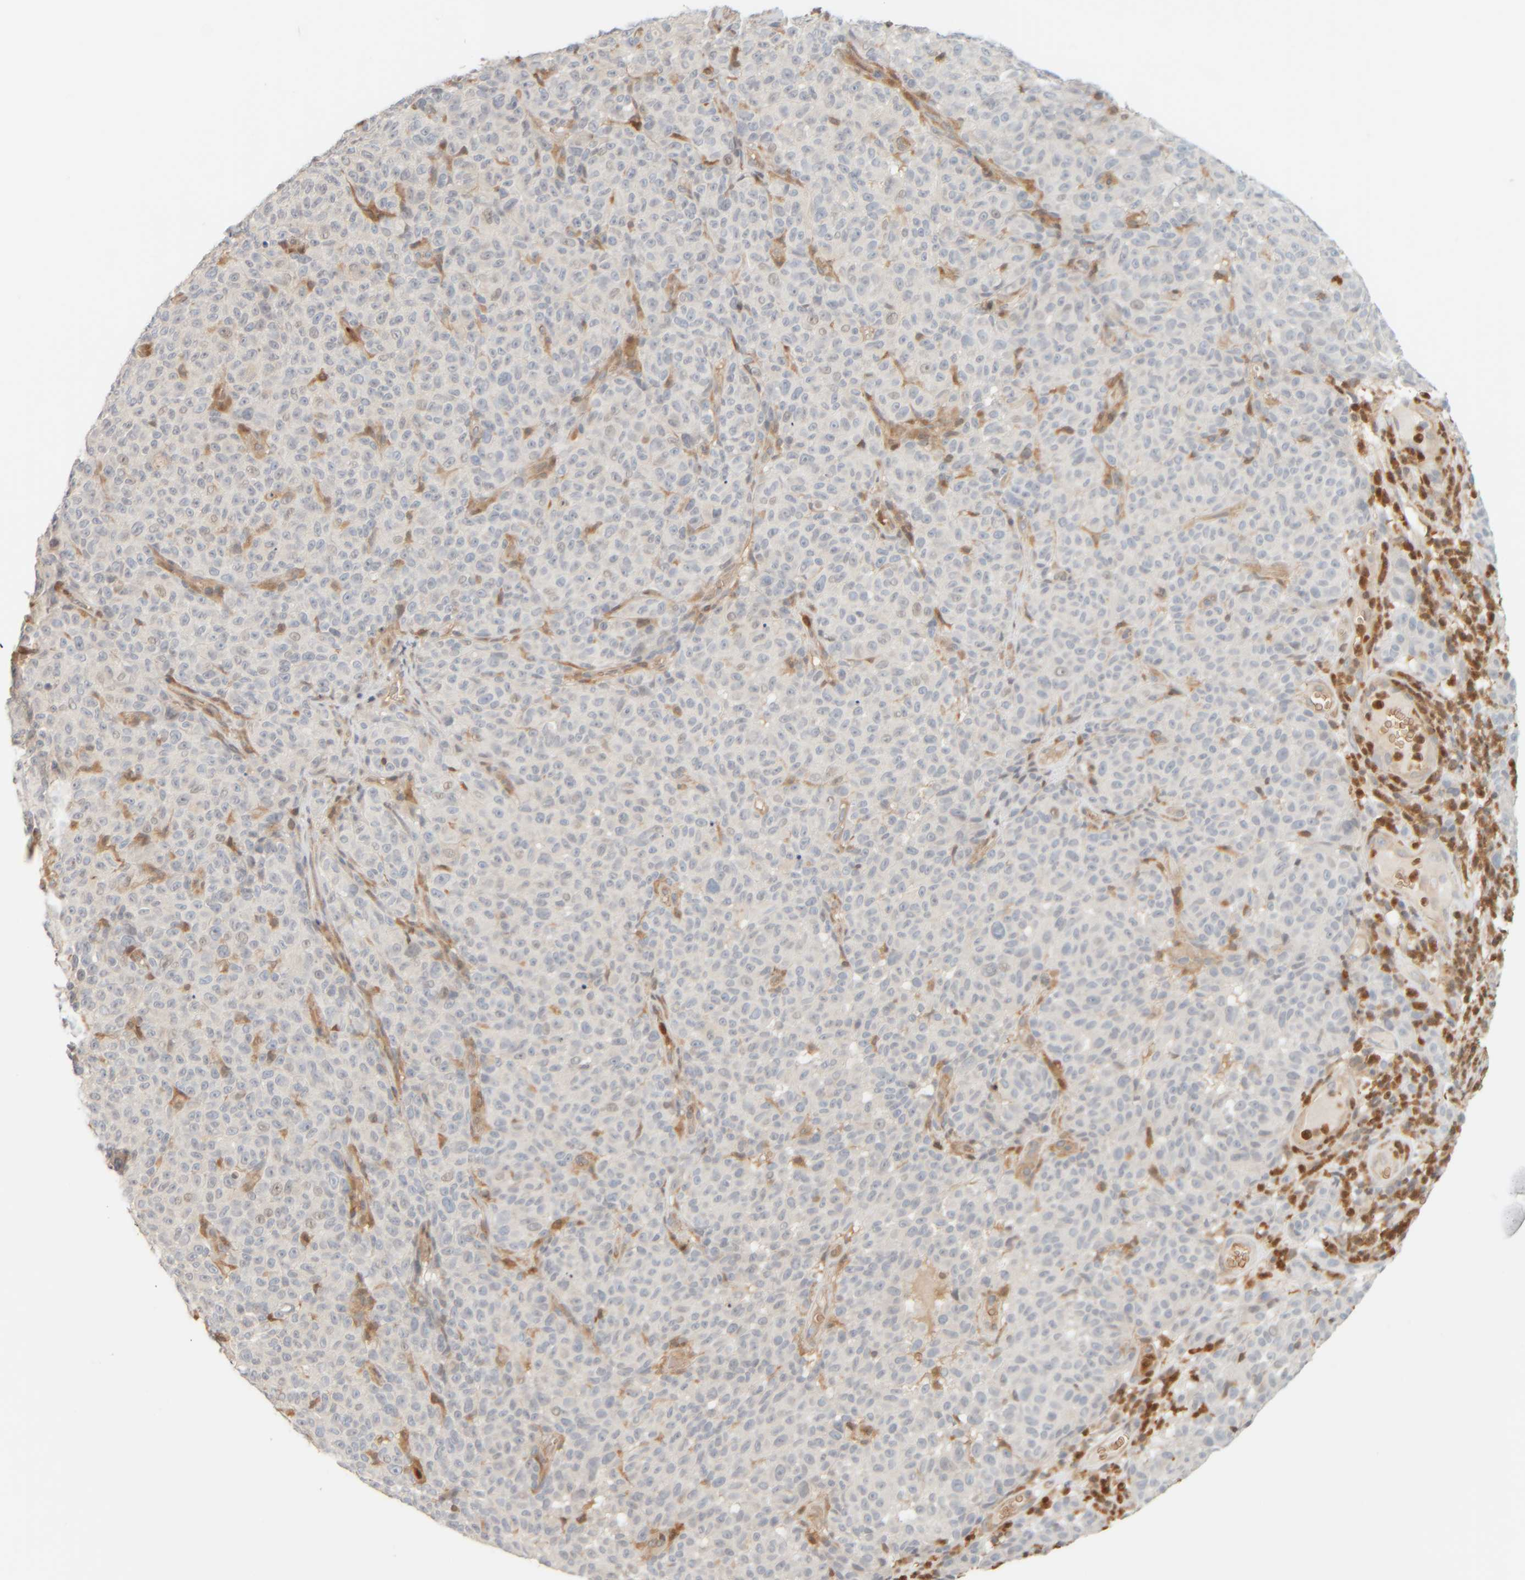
{"staining": {"intensity": "negative", "quantity": "none", "location": "none"}, "tissue": "melanoma", "cell_type": "Tumor cells", "image_type": "cancer", "snomed": [{"axis": "morphology", "description": "Malignant melanoma, NOS"}, {"axis": "topography", "description": "Skin"}], "caption": "IHC micrograph of neoplastic tissue: human malignant melanoma stained with DAB (3,3'-diaminobenzidine) reveals no significant protein positivity in tumor cells. The staining was performed using DAB (3,3'-diaminobenzidine) to visualize the protein expression in brown, while the nuclei were stained in blue with hematoxylin (Magnification: 20x).", "gene": "PTGES3L-AARSD1", "patient": {"sex": "female", "age": 82}}